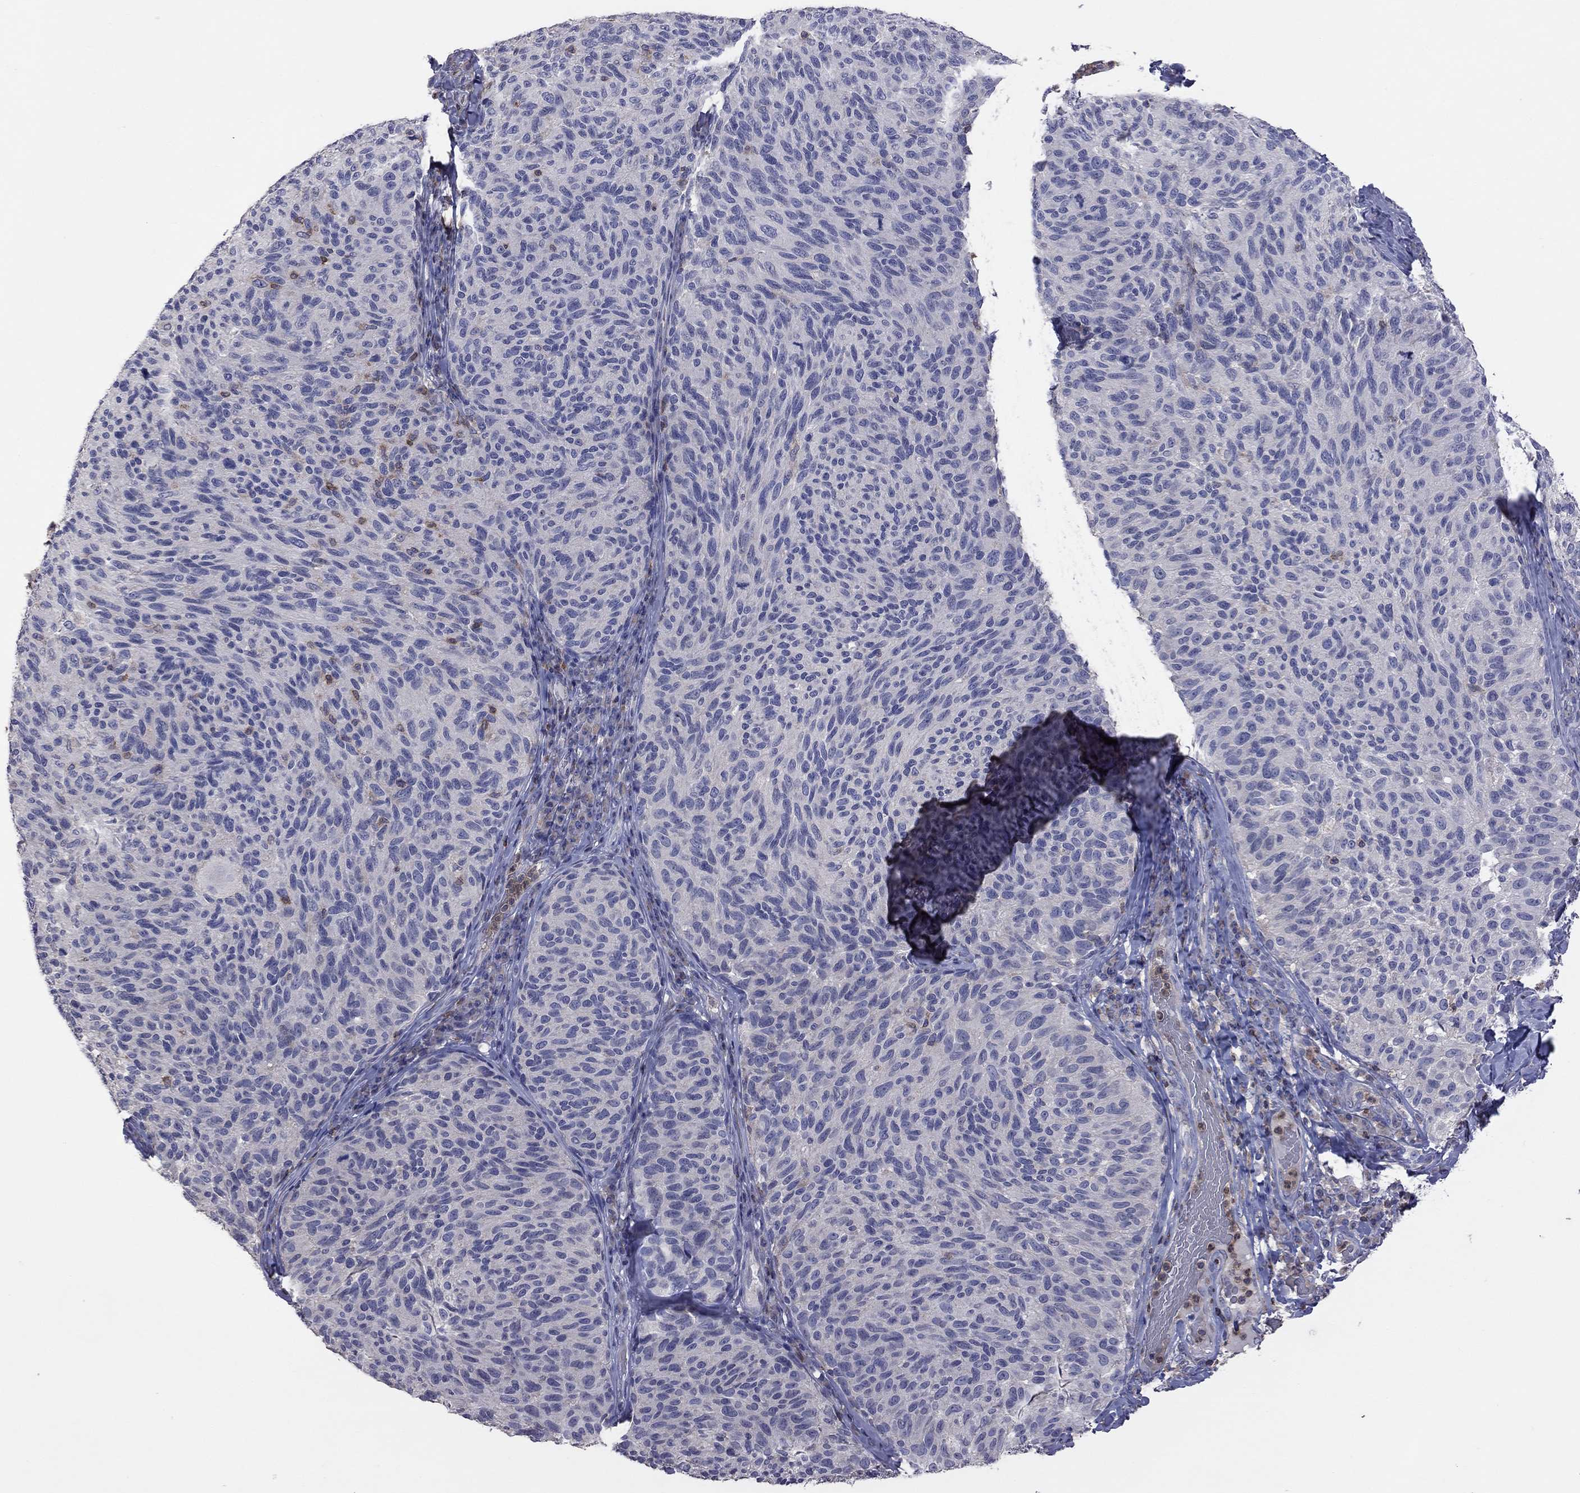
{"staining": {"intensity": "negative", "quantity": "none", "location": "none"}, "tissue": "melanoma", "cell_type": "Tumor cells", "image_type": "cancer", "snomed": [{"axis": "morphology", "description": "Malignant melanoma, NOS"}, {"axis": "topography", "description": "Skin"}], "caption": "There is no significant staining in tumor cells of malignant melanoma.", "gene": "IPCEF1", "patient": {"sex": "female", "age": 73}}